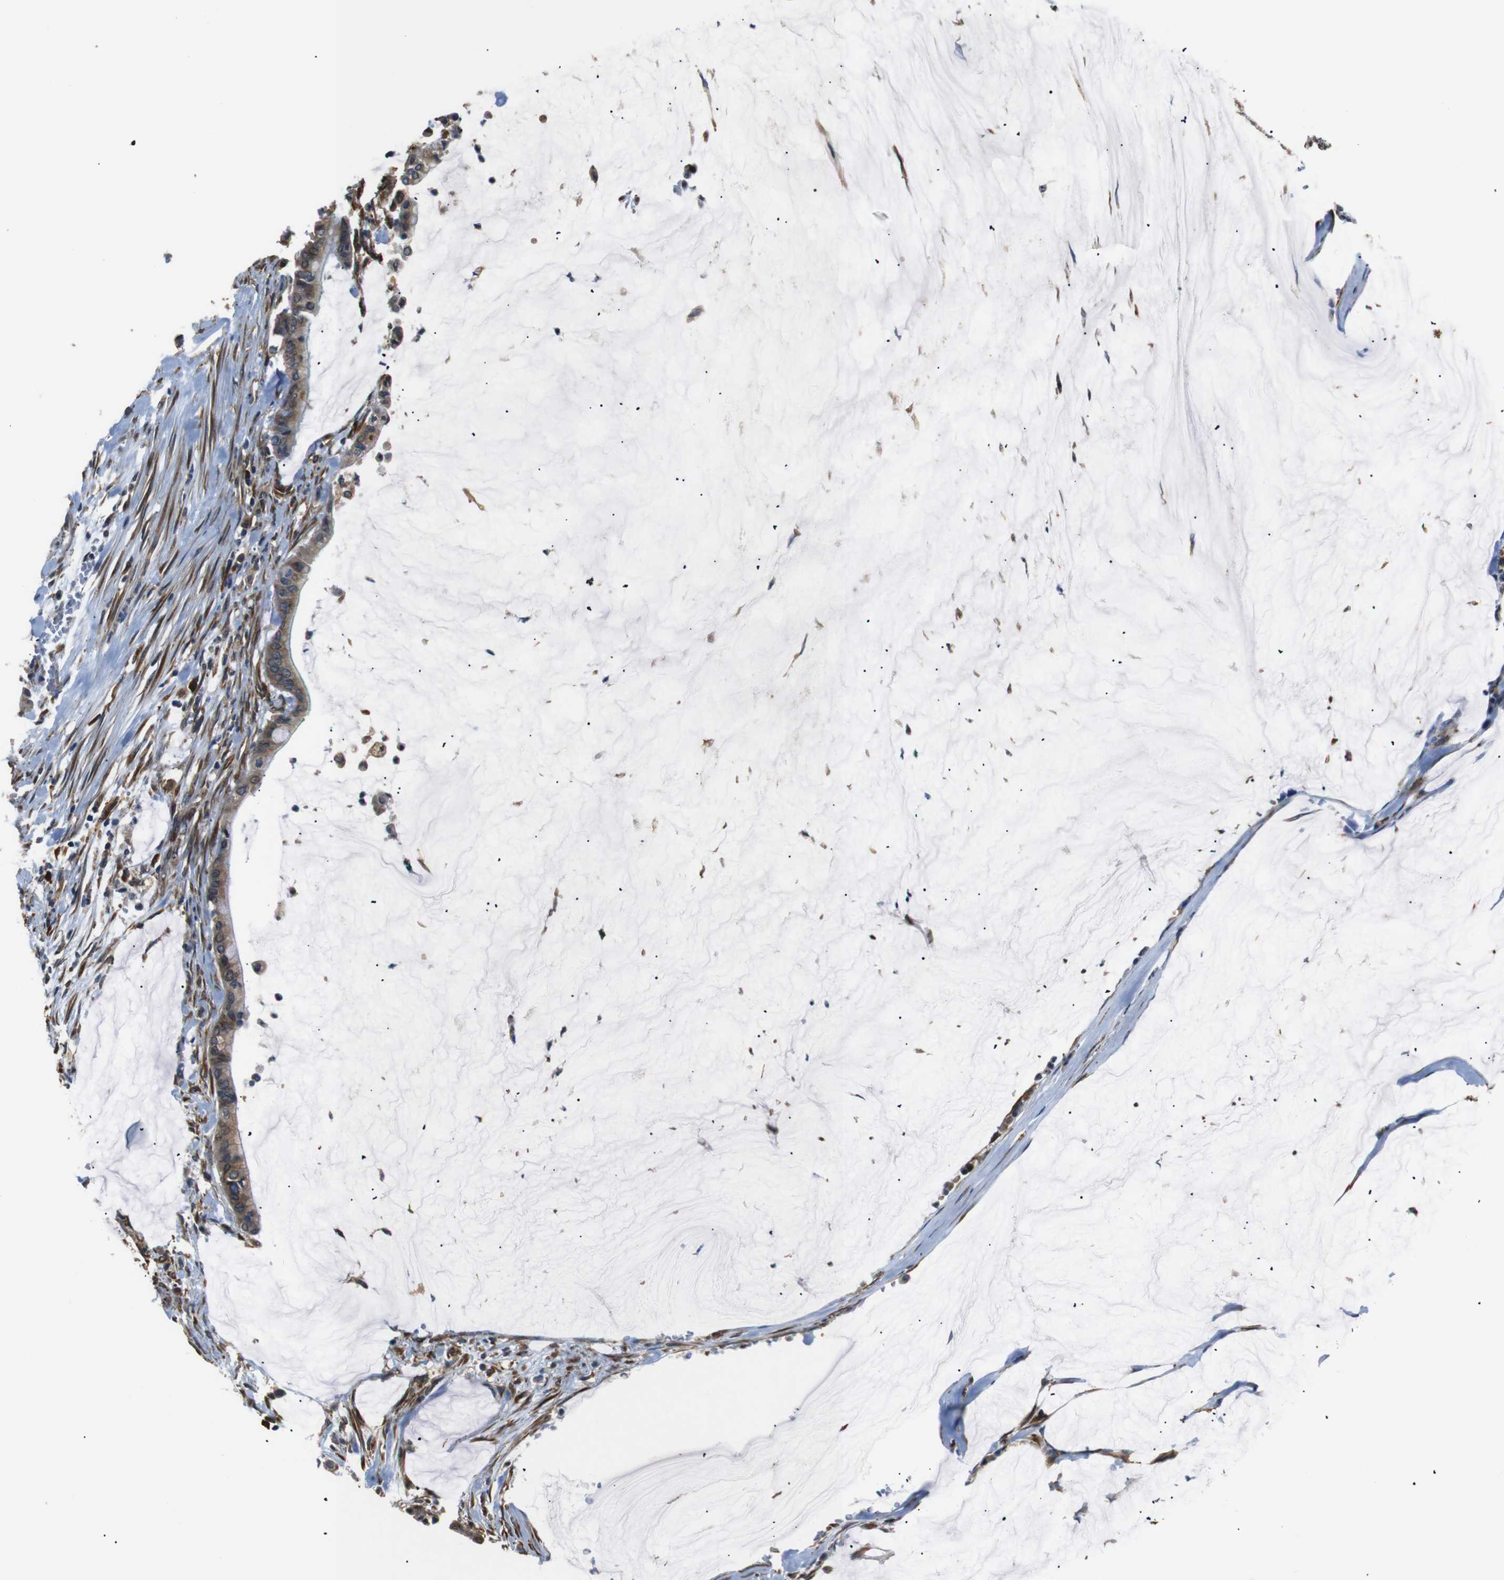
{"staining": {"intensity": "moderate", "quantity": ">75%", "location": "cytoplasmic/membranous"}, "tissue": "pancreatic cancer", "cell_type": "Tumor cells", "image_type": "cancer", "snomed": [{"axis": "morphology", "description": "Adenocarcinoma, NOS"}, {"axis": "topography", "description": "Pancreas"}], "caption": "The micrograph shows immunohistochemical staining of adenocarcinoma (pancreatic). There is moderate cytoplasmic/membranous expression is present in approximately >75% of tumor cells. The staining is performed using DAB (3,3'-diaminobenzidine) brown chromogen to label protein expression. The nuclei are counter-stained blue using hematoxylin.", "gene": "TMED2", "patient": {"sex": "male", "age": 41}}